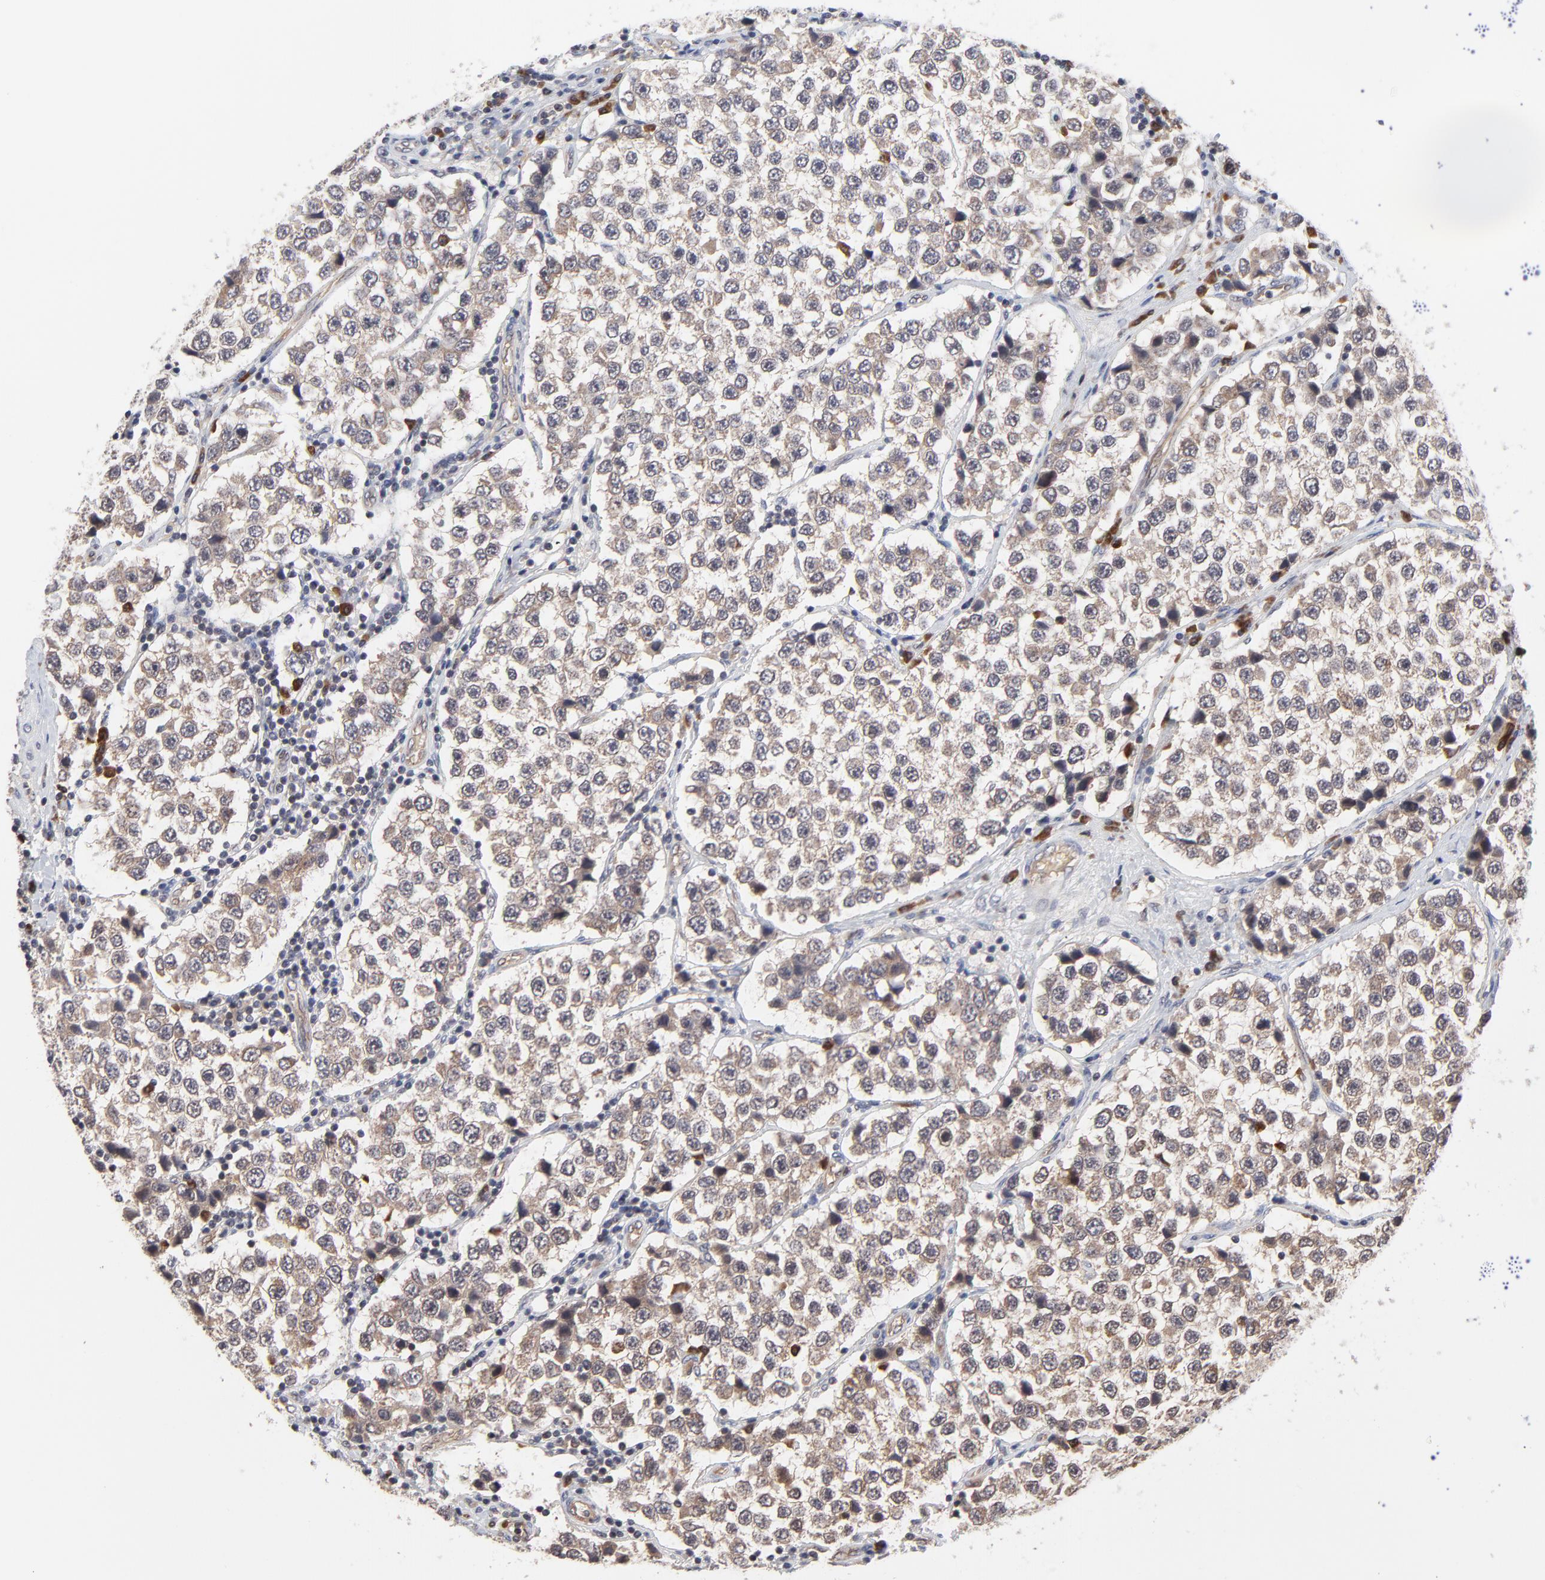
{"staining": {"intensity": "moderate", "quantity": "25%-75%", "location": "cytoplasmic/membranous,nuclear"}, "tissue": "testis cancer", "cell_type": "Tumor cells", "image_type": "cancer", "snomed": [{"axis": "morphology", "description": "Seminoma, NOS"}, {"axis": "topography", "description": "Testis"}], "caption": "The image shows staining of testis cancer, revealing moderate cytoplasmic/membranous and nuclear protein staining (brown color) within tumor cells.", "gene": "CASP10", "patient": {"sex": "male", "age": 39}}